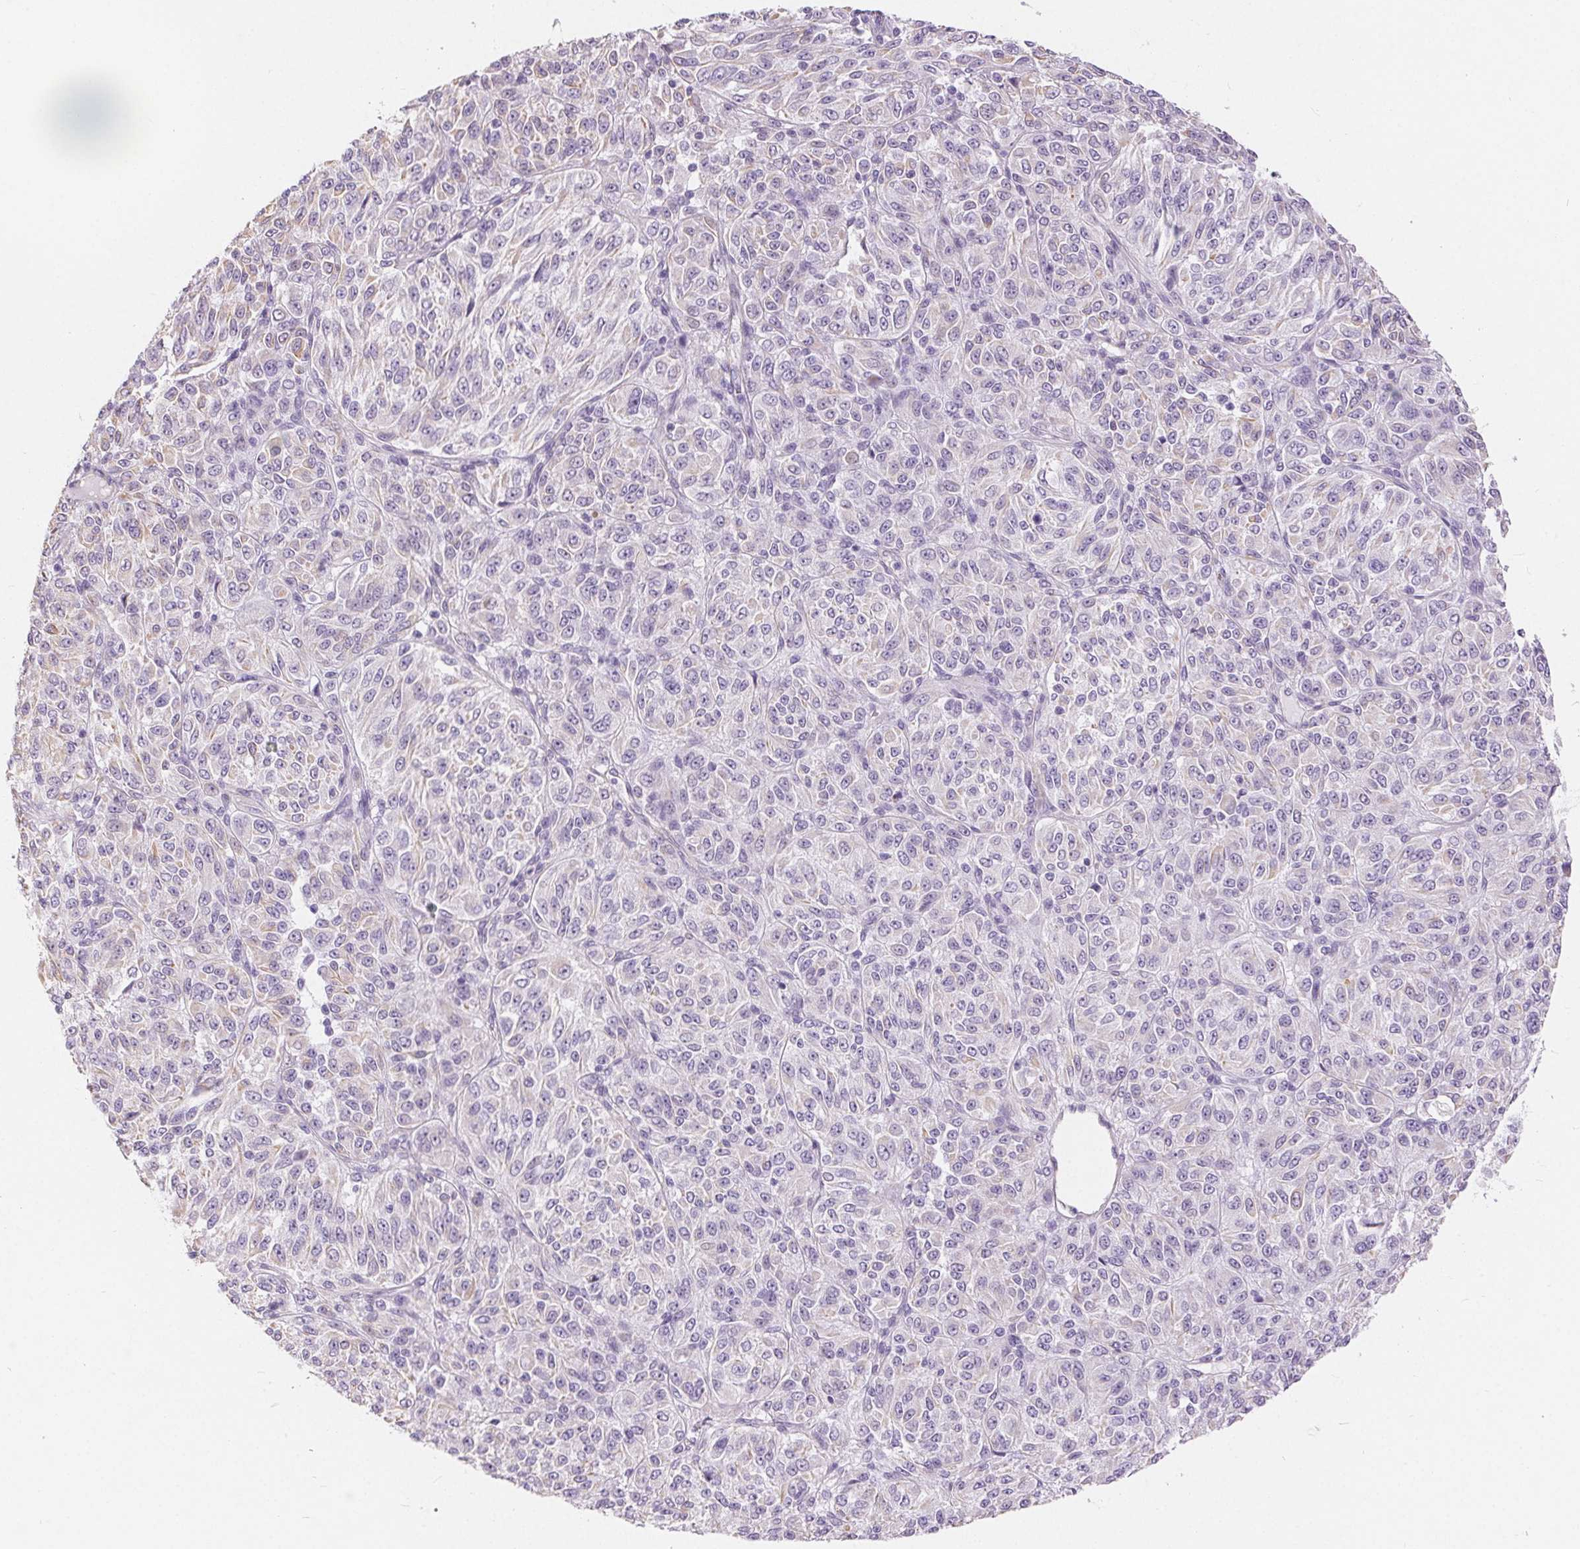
{"staining": {"intensity": "negative", "quantity": "none", "location": "none"}, "tissue": "melanoma", "cell_type": "Tumor cells", "image_type": "cancer", "snomed": [{"axis": "morphology", "description": "Malignant melanoma, Metastatic site"}, {"axis": "topography", "description": "Brain"}], "caption": "An immunohistochemistry image of melanoma is shown. There is no staining in tumor cells of melanoma. The staining was performed using DAB to visualize the protein expression in brown, while the nuclei were stained in blue with hematoxylin (Magnification: 20x).", "gene": "GFAP", "patient": {"sex": "female", "age": 56}}